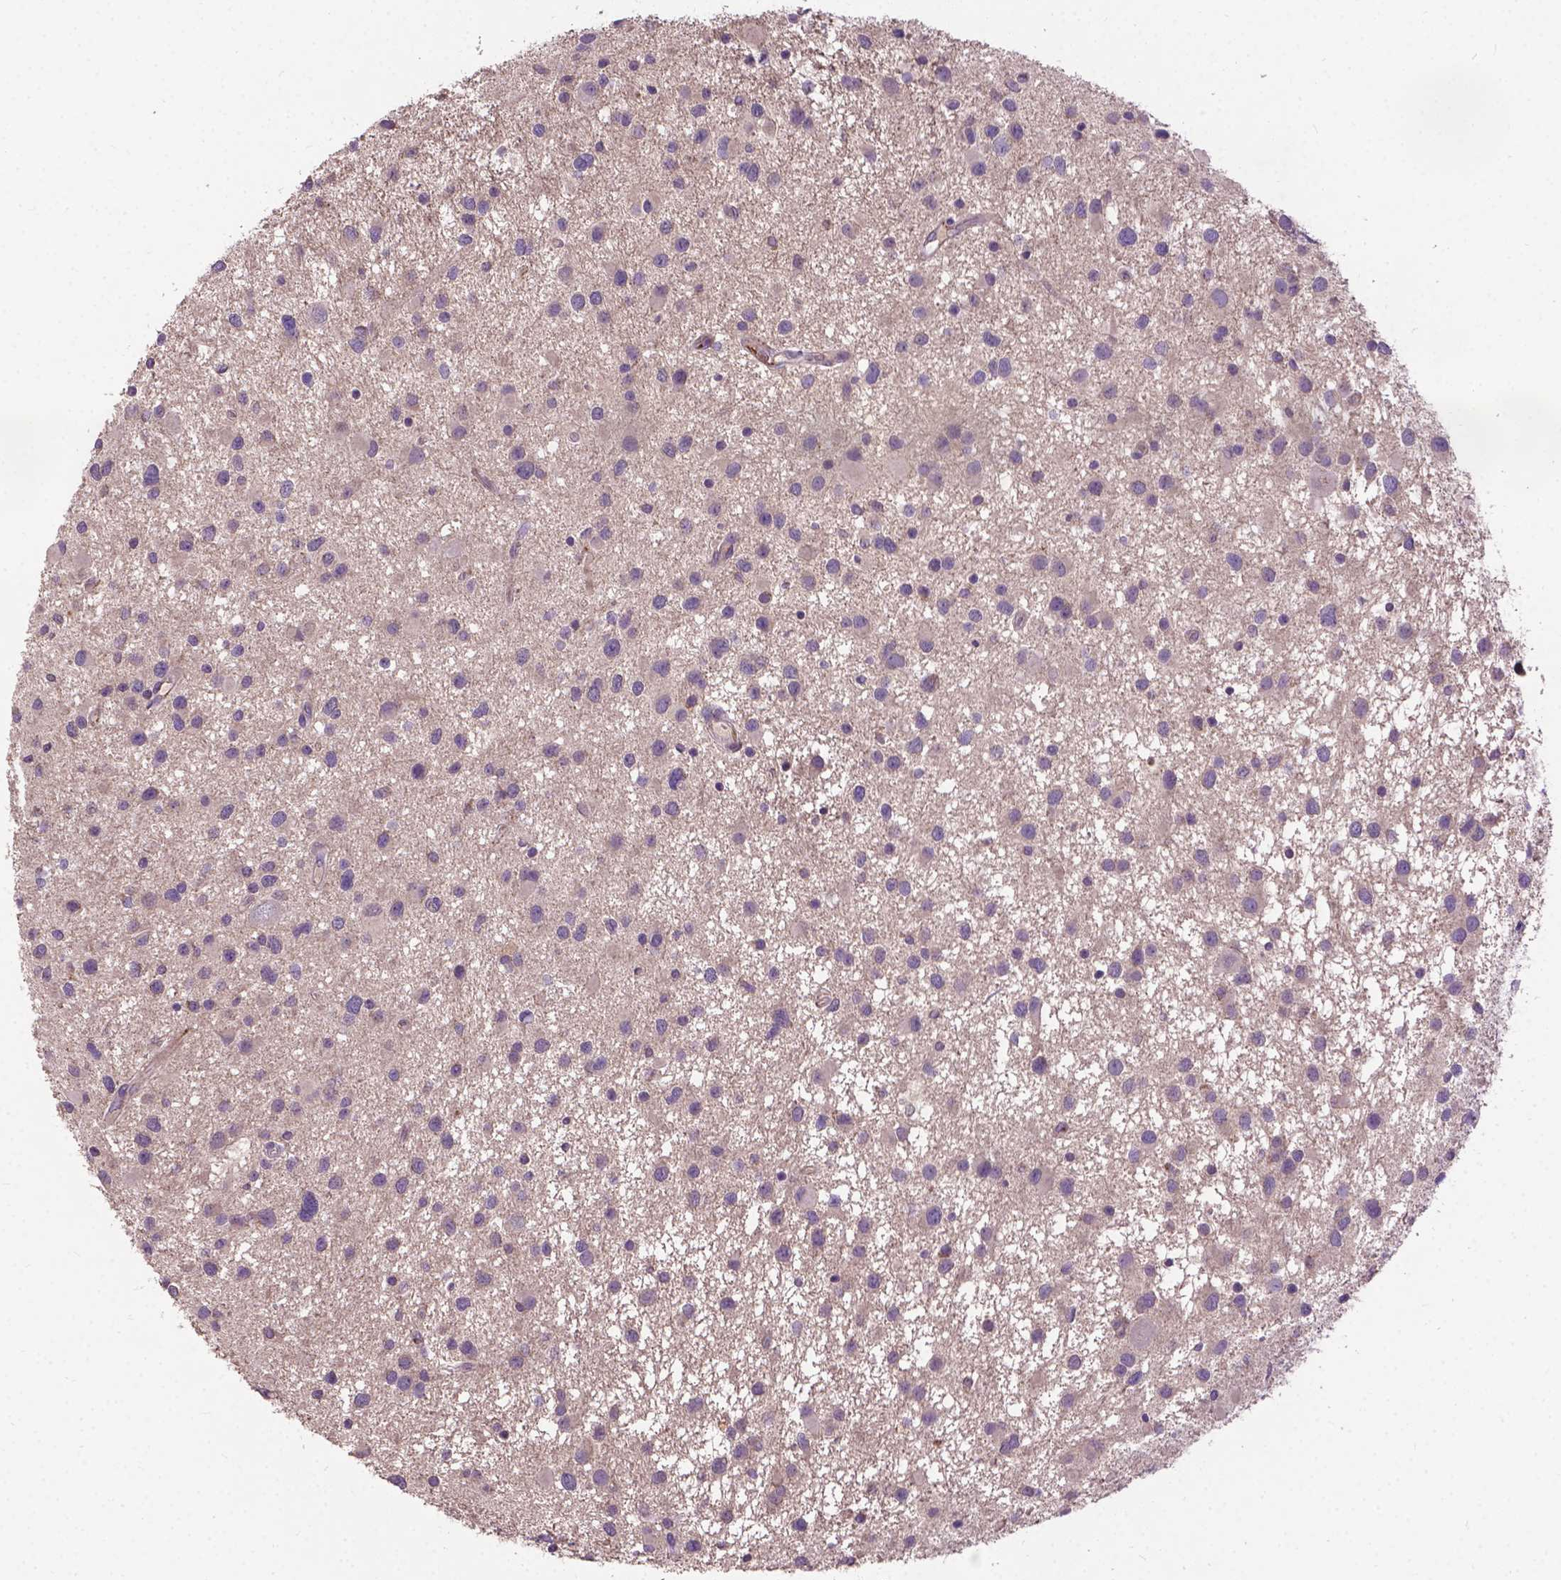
{"staining": {"intensity": "negative", "quantity": "none", "location": "none"}, "tissue": "glioma", "cell_type": "Tumor cells", "image_type": "cancer", "snomed": [{"axis": "morphology", "description": "Glioma, malignant, Low grade"}, {"axis": "topography", "description": "Brain"}], "caption": "Immunohistochemical staining of malignant low-grade glioma demonstrates no significant positivity in tumor cells. (Stains: DAB (3,3'-diaminobenzidine) immunohistochemistry (IHC) with hematoxylin counter stain, Microscopy: brightfield microscopy at high magnification).", "gene": "ZNF337", "patient": {"sex": "female", "age": 32}}